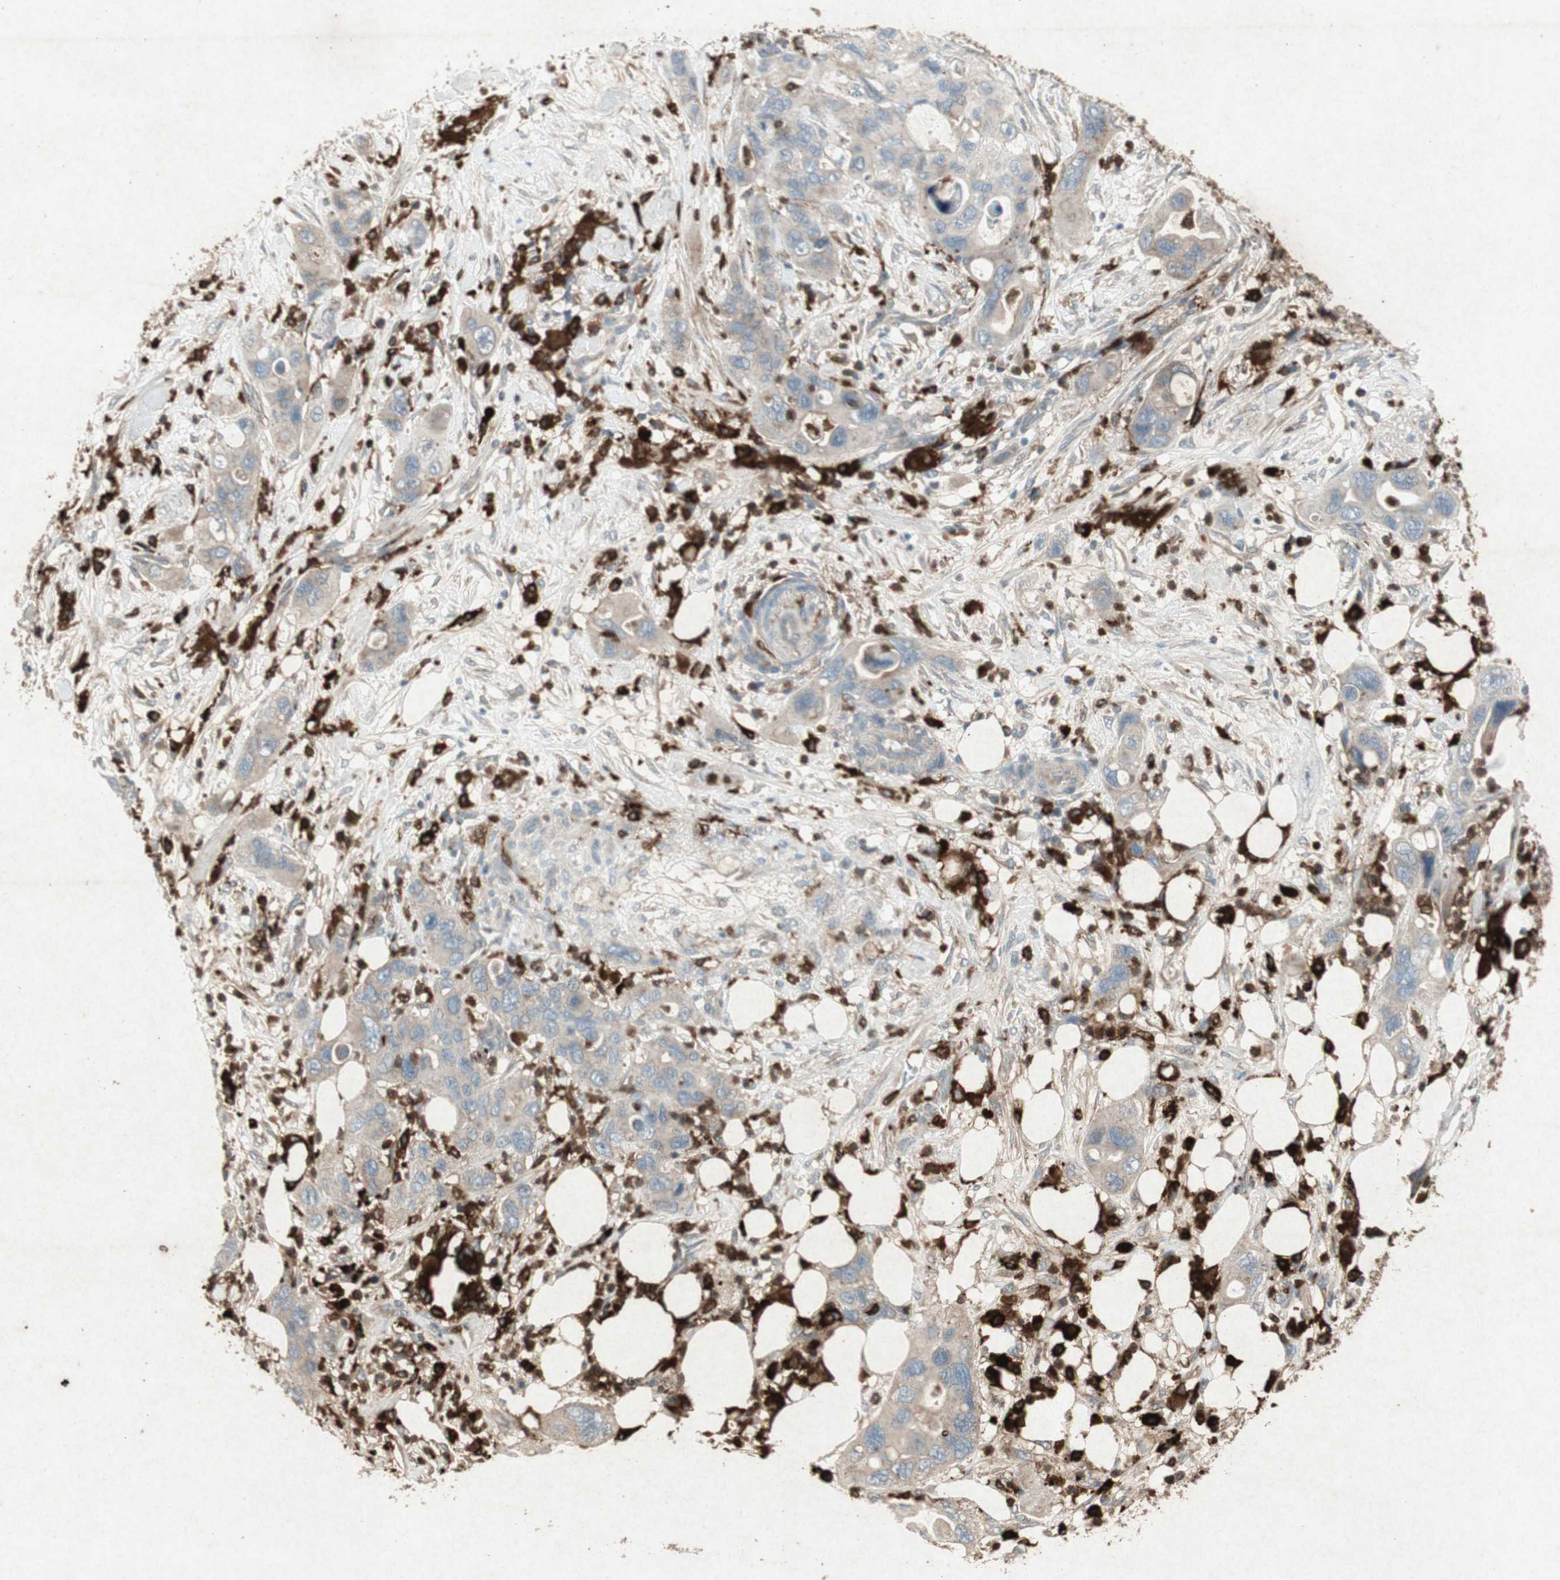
{"staining": {"intensity": "weak", "quantity": "25%-75%", "location": "cytoplasmic/membranous"}, "tissue": "pancreatic cancer", "cell_type": "Tumor cells", "image_type": "cancer", "snomed": [{"axis": "morphology", "description": "Adenocarcinoma, NOS"}, {"axis": "topography", "description": "Pancreas"}], "caption": "A brown stain shows weak cytoplasmic/membranous positivity of a protein in human pancreatic cancer tumor cells.", "gene": "TYROBP", "patient": {"sex": "female", "age": 71}}